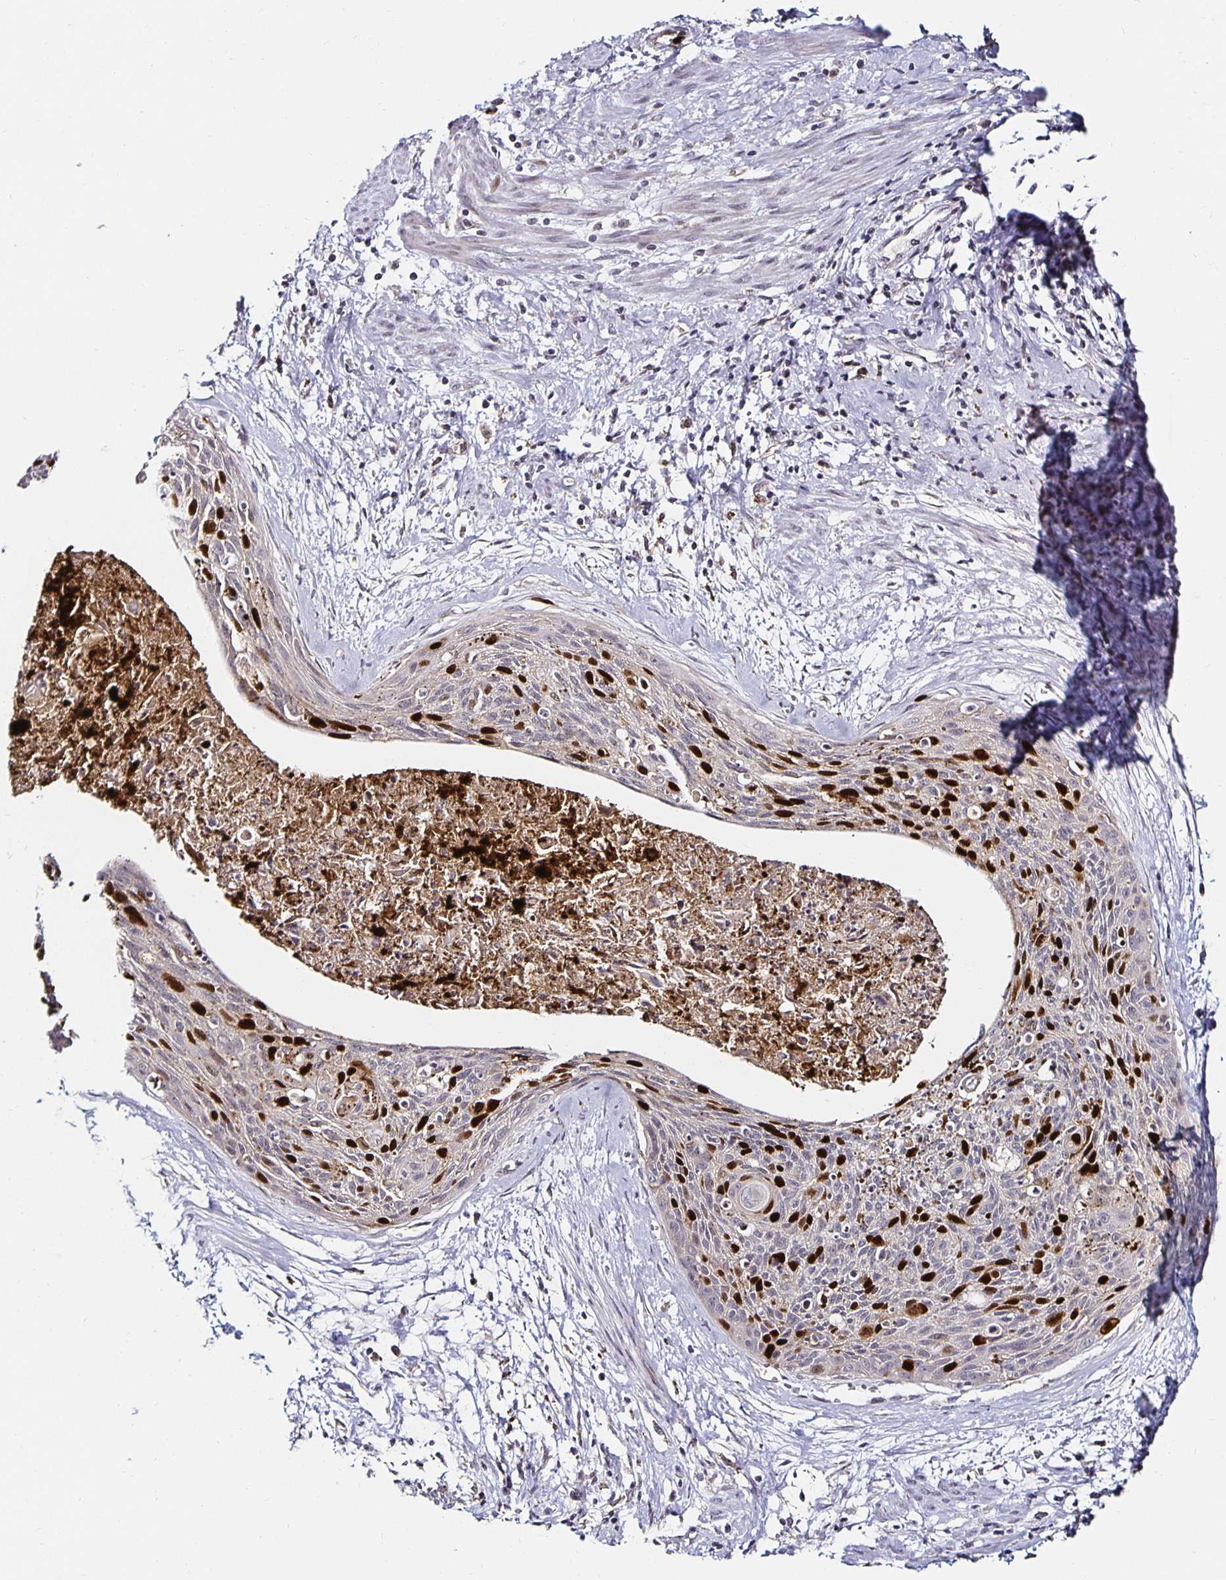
{"staining": {"intensity": "strong", "quantity": "<25%", "location": "nuclear"}, "tissue": "cervical cancer", "cell_type": "Tumor cells", "image_type": "cancer", "snomed": [{"axis": "morphology", "description": "Squamous cell carcinoma, NOS"}, {"axis": "topography", "description": "Cervix"}], "caption": "Immunohistochemical staining of cervical cancer (squamous cell carcinoma) shows medium levels of strong nuclear staining in about <25% of tumor cells. (DAB IHC, brown staining for protein, blue staining for nuclei).", "gene": "ANLN", "patient": {"sex": "female", "age": 55}}